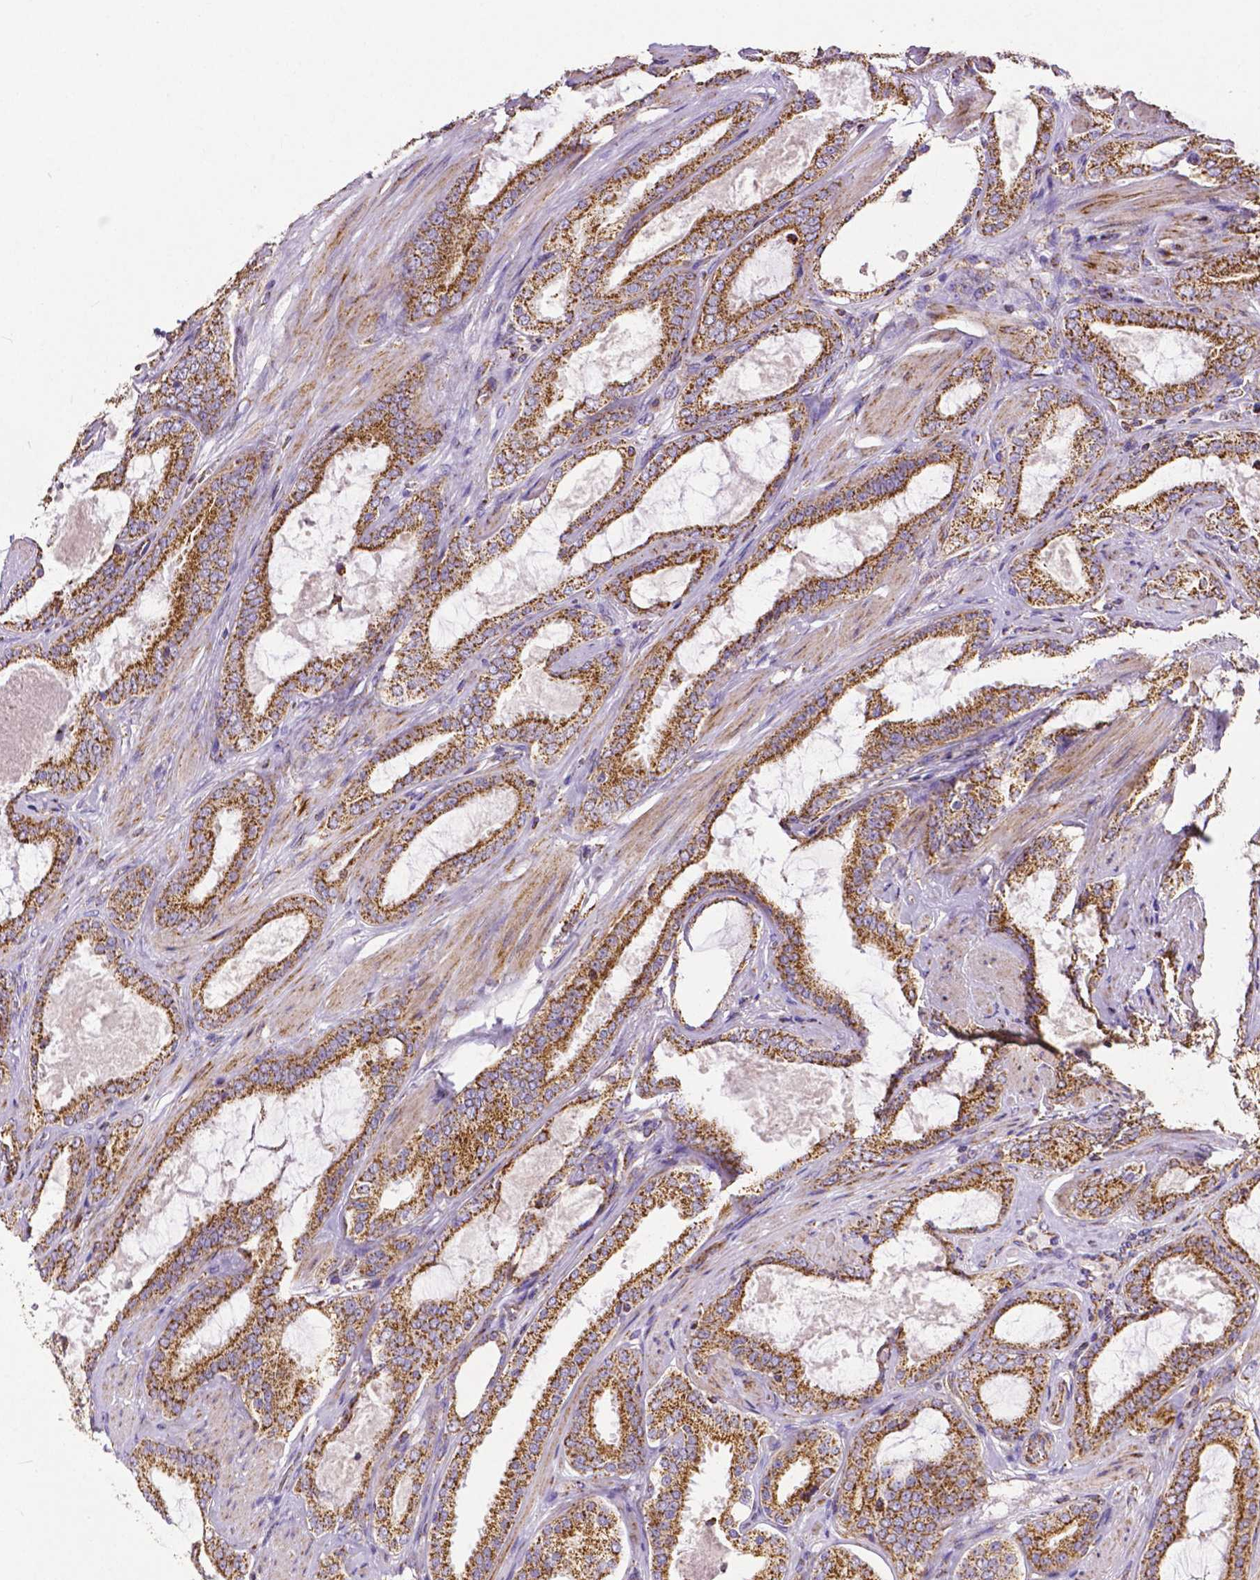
{"staining": {"intensity": "strong", "quantity": ">75%", "location": "cytoplasmic/membranous"}, "tissue": "prostate cancer", "cell_type": "Tumor cells", "image_type": "cancer", "snomed": [{"axis": "morphology", "description": "Adenocarcinoma, High grade"}, {"axis": "topography", "description": "Prostate"}], "caption": "DAB (3,3'-diaminobenzidine) immunohistochemical staining of human high-grade adenocarcinoma (prostate) shows strong cytoplasmic/membranous protein positivity in approximately >75% of tumor cells.", "gene": "MACC1", "patient": {"sex": "male", "age": 63}}